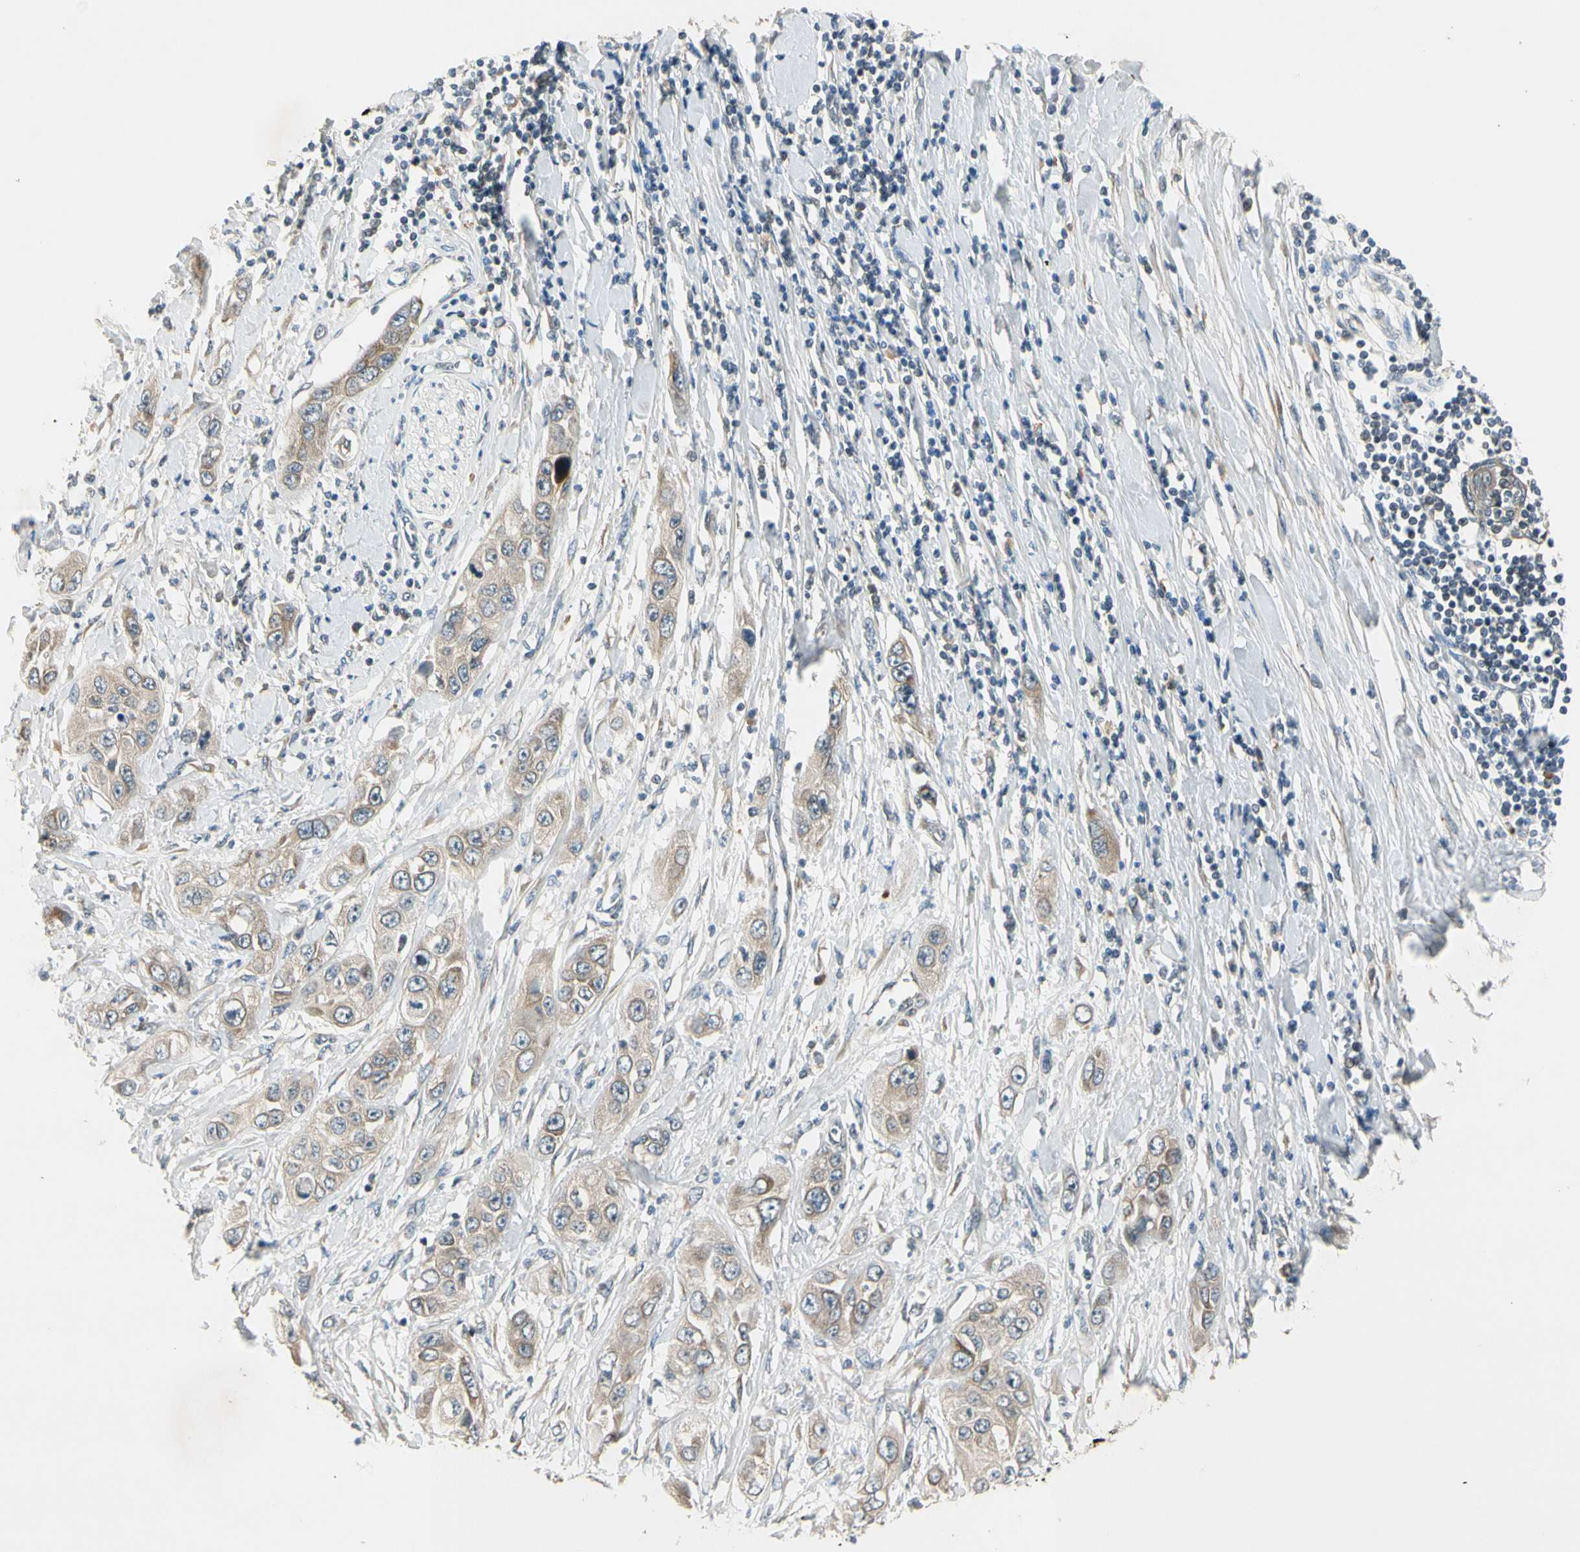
{"staining": {"intensity": "weak", "quantity": ">75%", "location": "cytoplasmic/membranous"}, "tissue": "pancreatic cancer", "cell_type": "Tumor cells", "image_type": "cancer", "snomed": [{"axis": "morphology", "description": "Adenocarcinoma, NOS"}, {"axis": "topography", "description": "Pancreas"}], "caption": "Tumor cells display low levels of weak cytoplasmic/membranous staining in approximately >75% of cells in human pancreatic cancer (adenocarcinoma).", "gene": "RPS6KB2", "patient": {"sex": "female", "age": 70}}